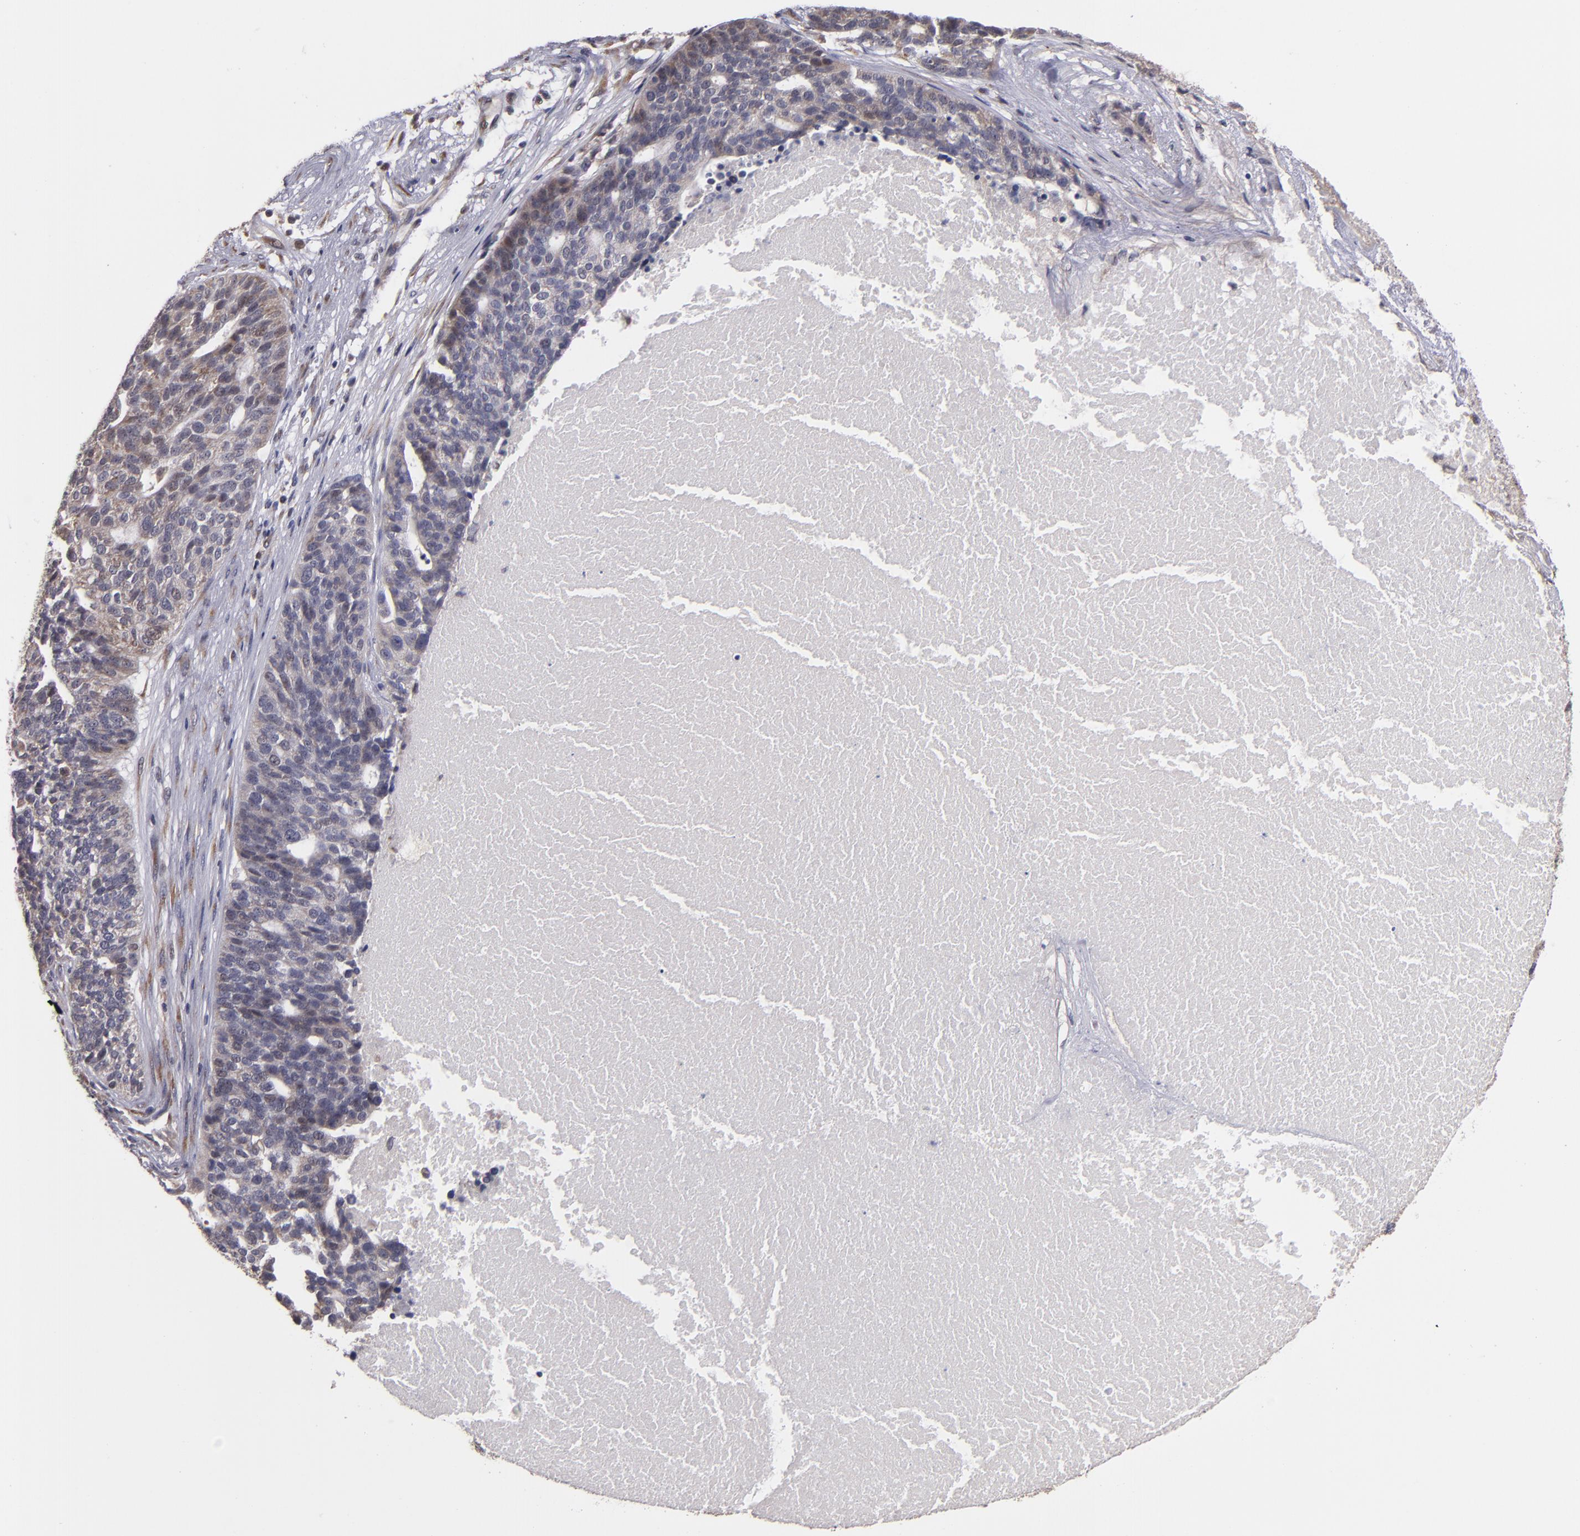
{"staining": {"intensity": "weak", "quantity": ">75%", "location": "cytoplasmic/membranous"}, "tissue": "ovarian cancer", "cell_type": "Tumor cells", "image_type": "cancer", "snomed": [{"axis": "morphology", "description": "Cystadenocarcinoma, serous, NOS"}, {"axis": "topography", "description": "Ovary"}], "caption": "This histopathology image reveals IHC staining of serous cystadenocarcinoma (ovarian), with low weak cytoplasmic/membranous staining in about >75% of tumor cells.", "gene": "CASP1", "patient": {"sex": "female", "age": 59}}